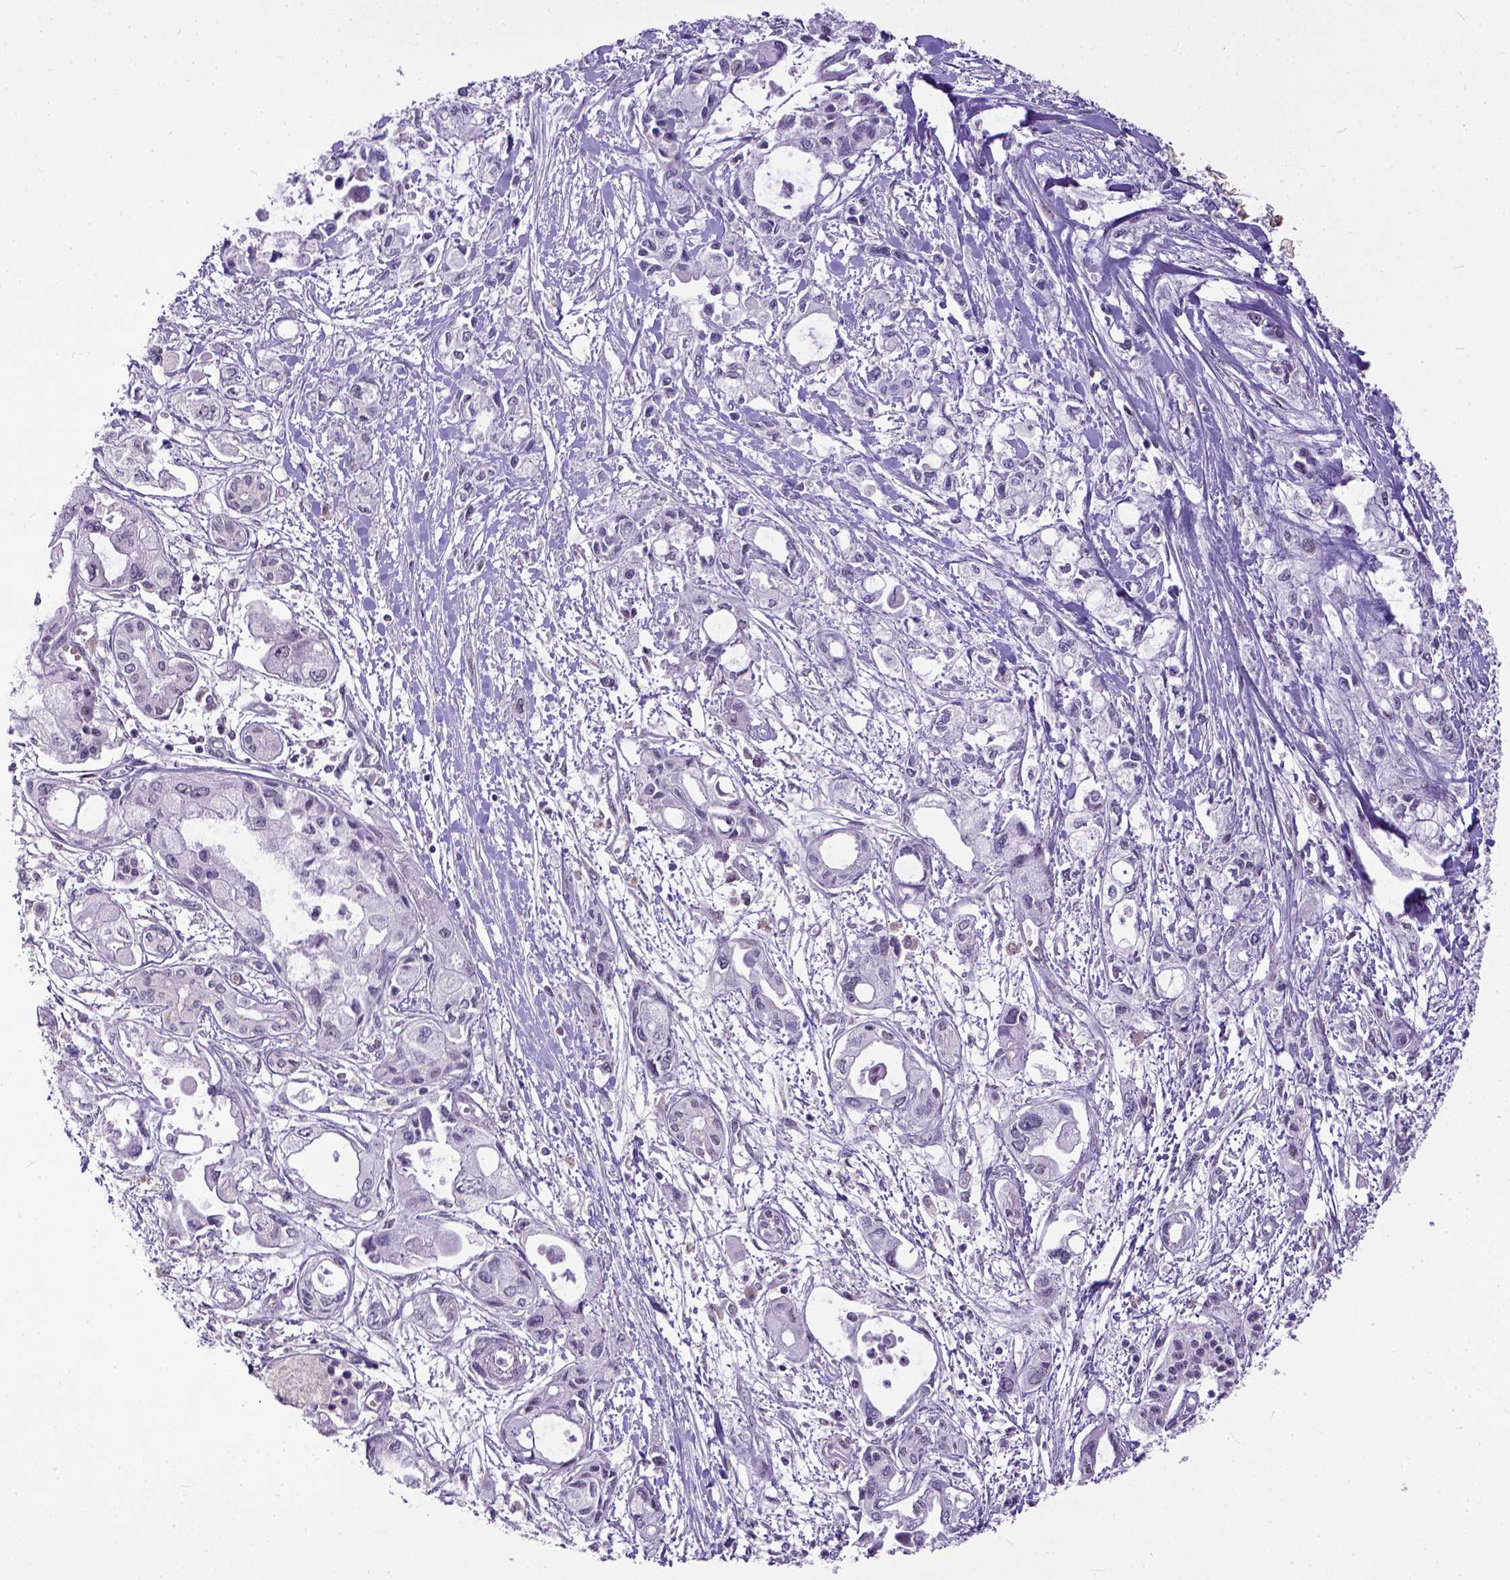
{"staining": {"intensity": "negative", "quantity": "none", "location": "none"}, "tissue": "pancreatic cancer", "cell_type": "Tumor cells", "image_type": "cancer", "snomed": [{"axis": "morphology", "description": "Adenocarcinoma, NOS"}, {"axis": "topography", "description": "Pancreas"}], "caption": "DAB (3,3'-diaminobenzidine) immunohistochemical staining of pancreatic cancer (adenocarcinoma) exhibits no significant positivity in tumor cells.", "gene": "ERCC1", "patient": {"sex": "female", "age": 61}}